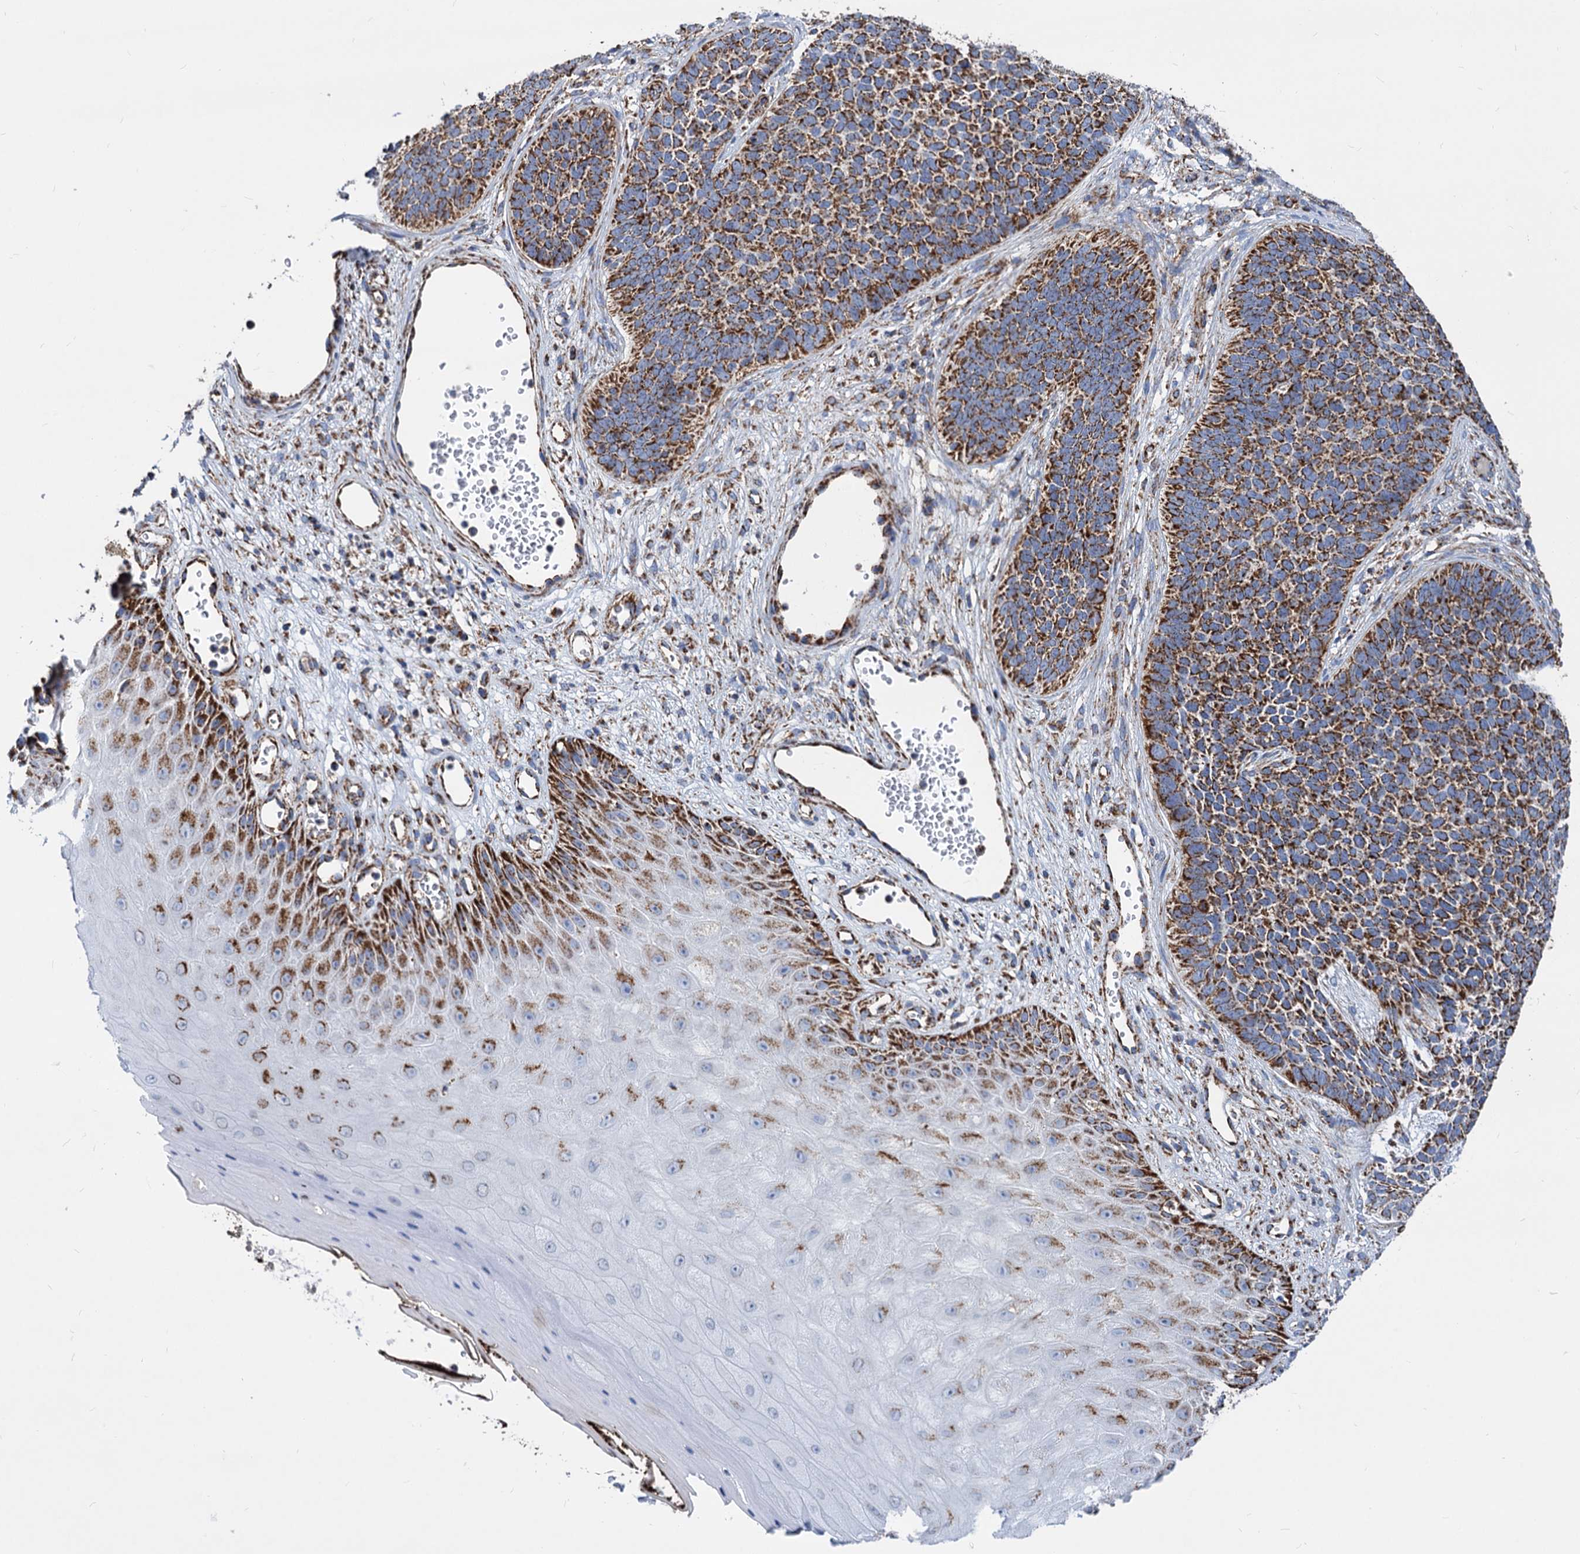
{"staining": {"intensity": "strong", "quantity": ">75%", "location": "cytoplasmic/membranous"}, "tissue": "skin cancer", "cell_type": "Tumor cells", "image_type": "cancer", "snomed": [{"axis": "morphology", "description": "Basal cell carcinoma"}, {"axis": "topography", "description": "Skin"}], "caption": "Skin cancer stained with a brown dye displays strong cytoplasmic/membranous positive positivity in approximately >75% of tumor cells.", "gene": "TIMM10", "patient": {"sex": "female", "age": 84}}